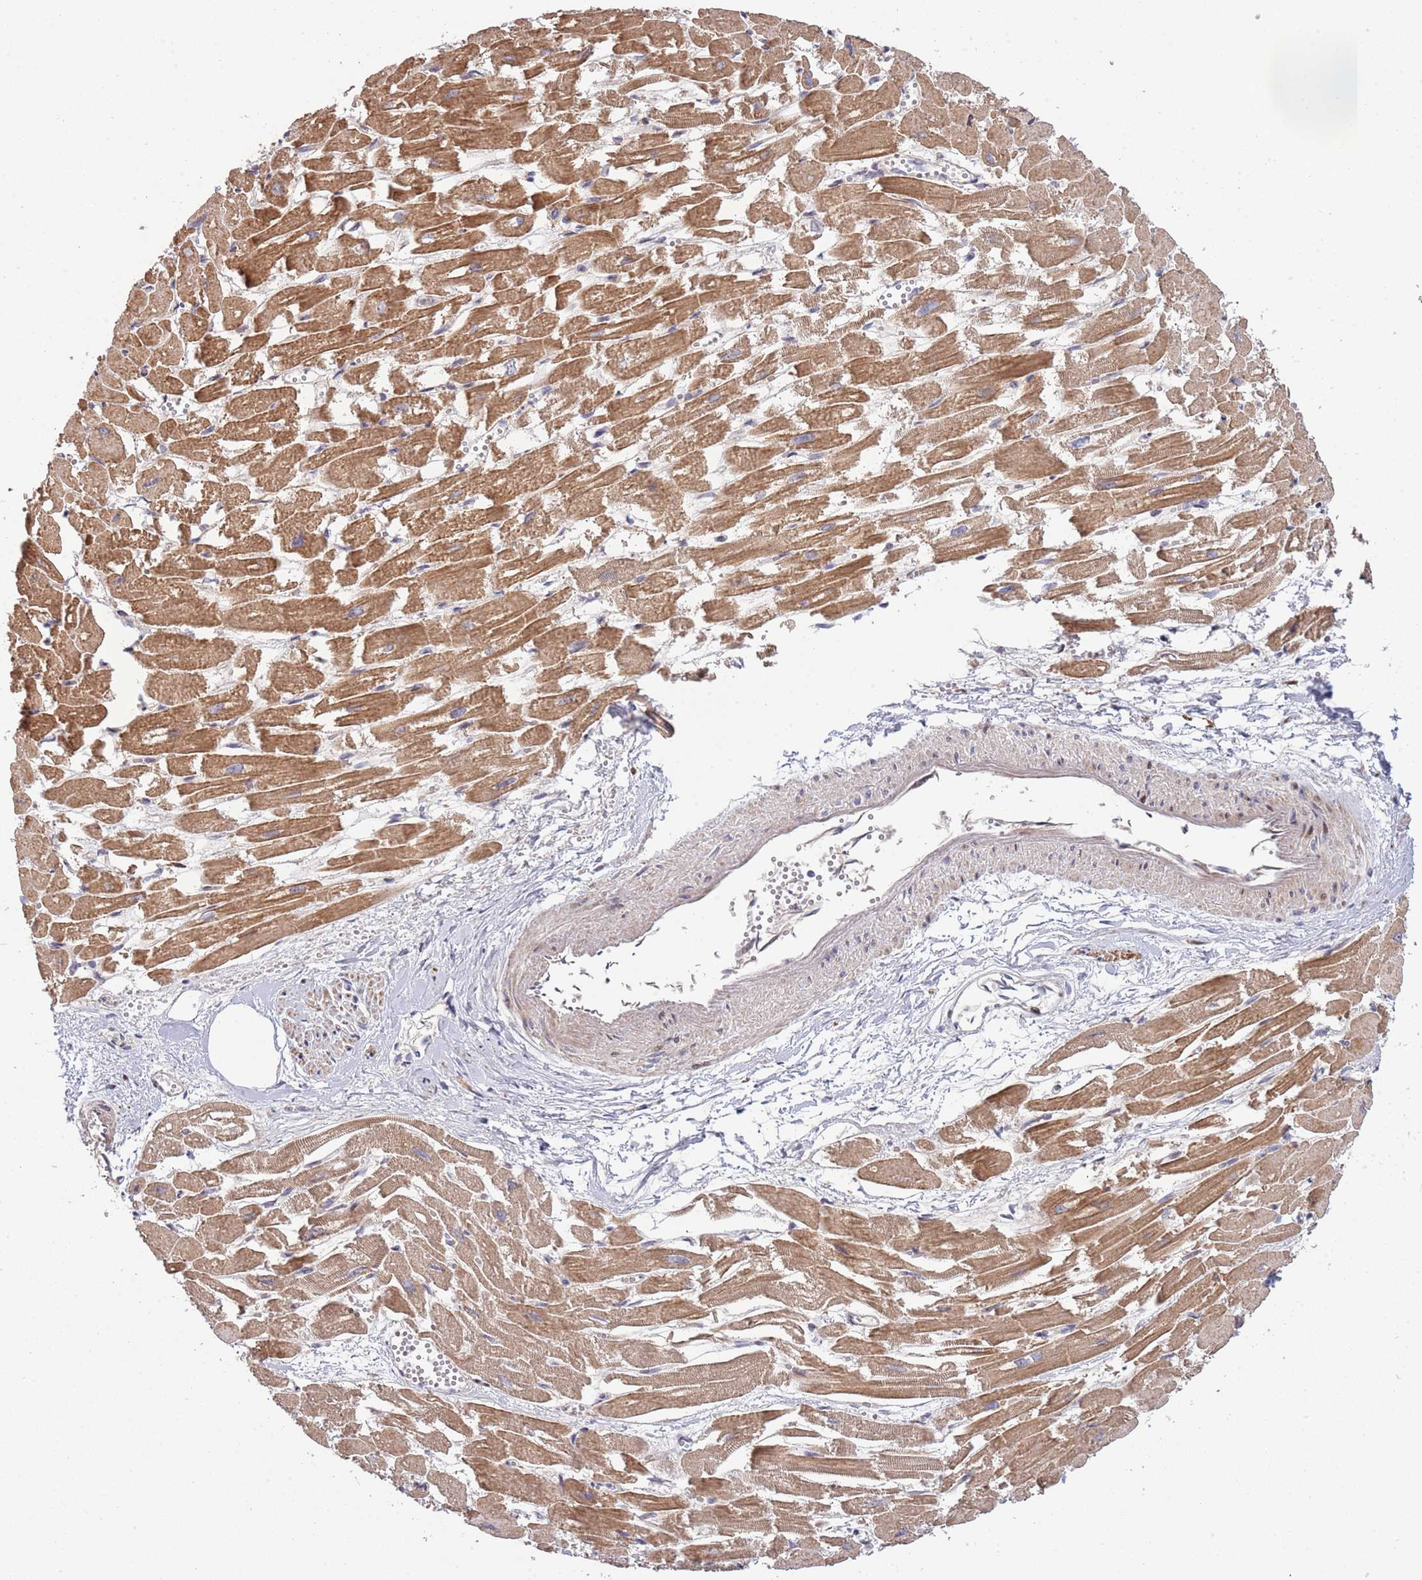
{"staining": {"intensity": "moderate", "quantity": ">75%", "location": "cytoplasmic/membranous"}, "tissue": "heart muscle", "cell_type": "Cardiomyocytes", "image_type": "normal", "snomed": [{"axis": "morphology", "description": "Normal tissue, NOS"}, {"axis": "topography", "description": "Heart"}], "caption": "The immunohistochemical stain labels moderate cytoplasmic/membranous staining in cardiomyocytes of unremarkable heart muscle.", "gene": "SYNDIG1L", "patient": {"sex": "male", "age": 54}}